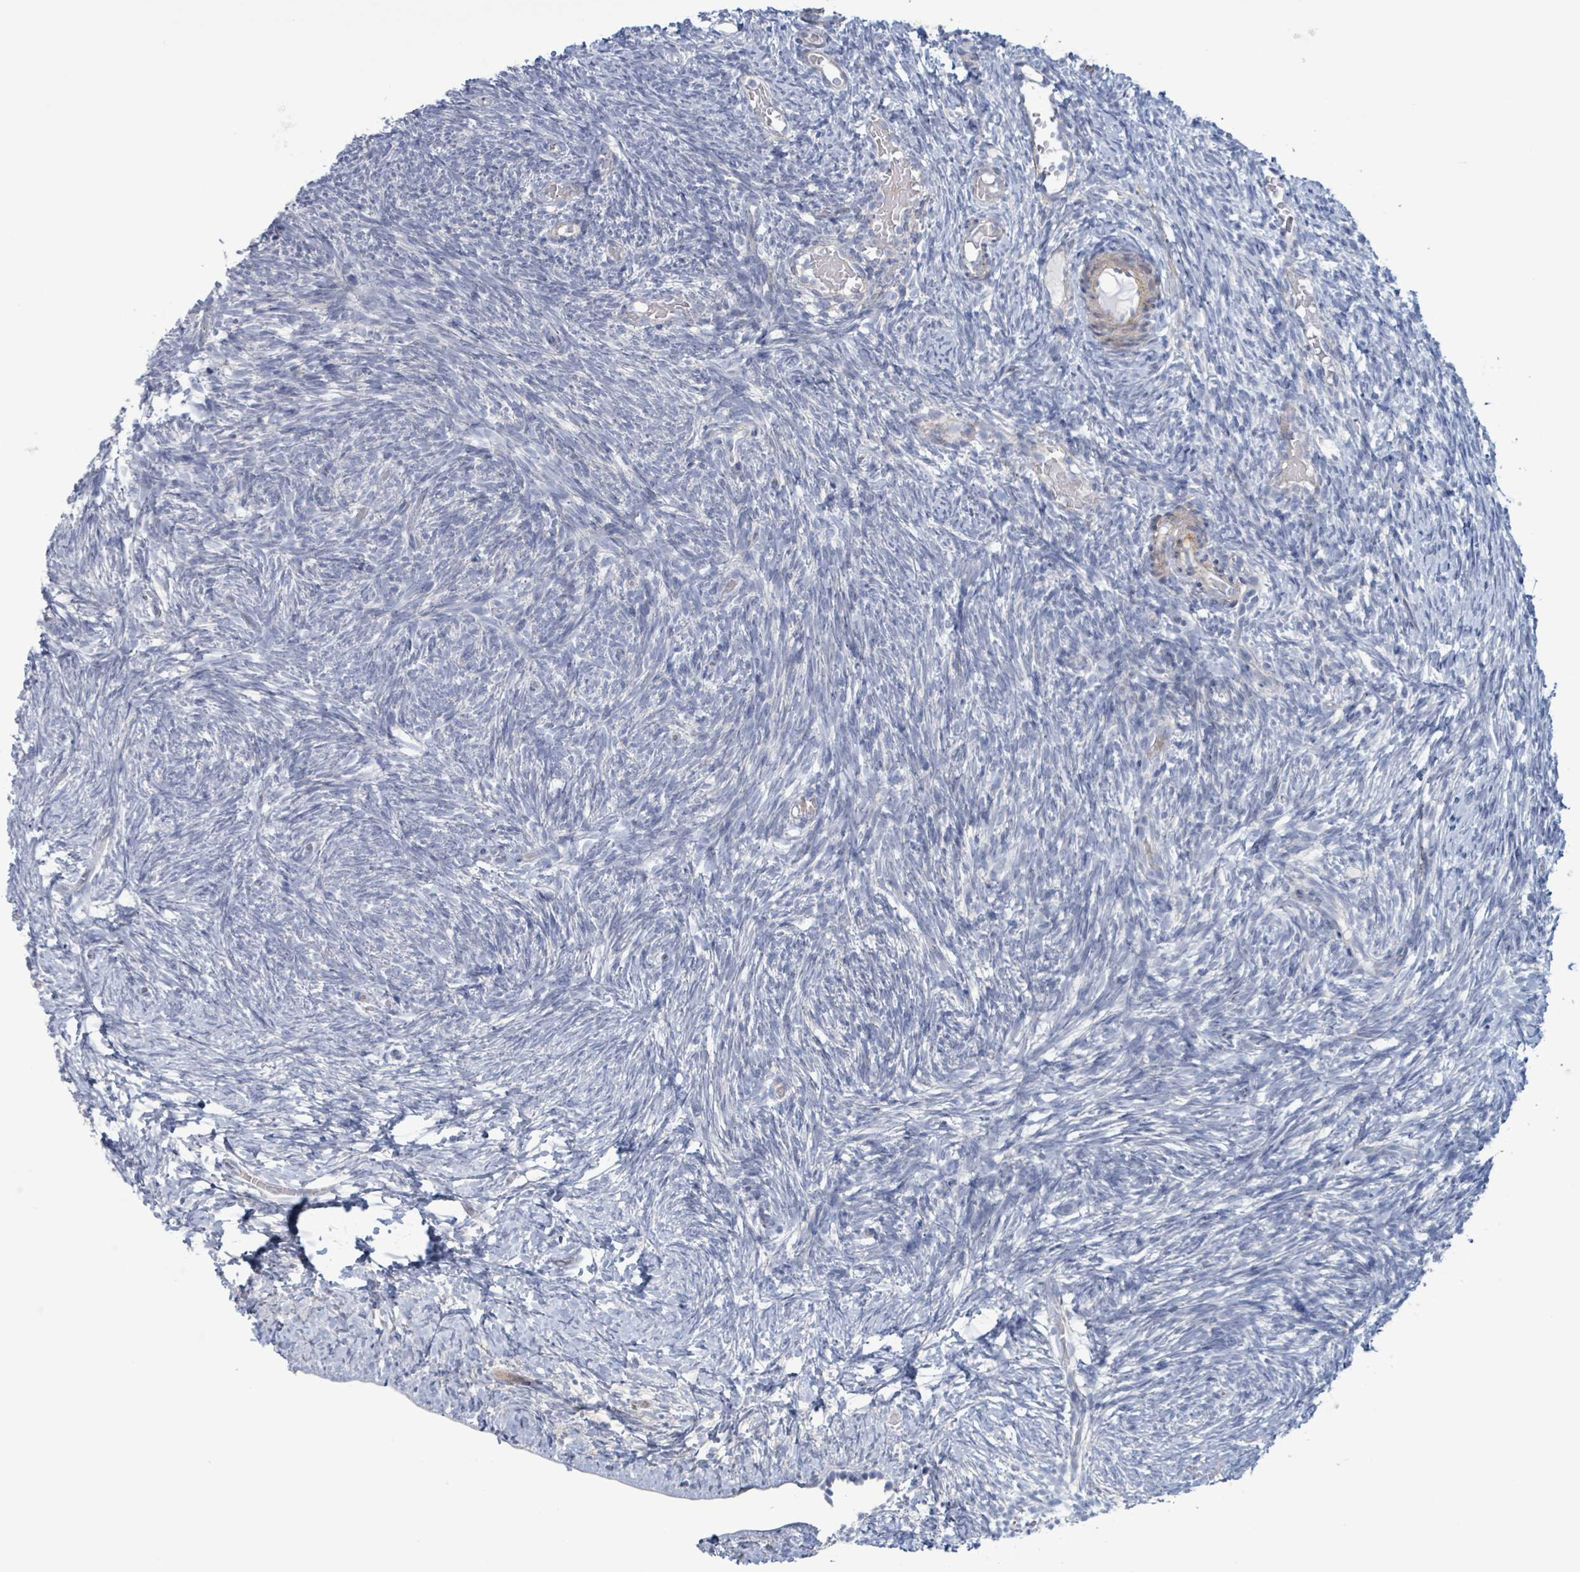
{"staining": {"intensity": "negative", "quantity": "none", "location": "none"}, "tissue": "ovary", "cell_type": "Follicle cells", "image_type": "normal", "snomed": [{"axis": "morphology", "description": "Normal tissue, NOS"}, {"axis": "topography", "description": "Ovary"}], "caption": "DAB immunohistochemical staining of unremarkable ovary exhibits no significant staining in follicle cells. (DAB immunohistochemistry with hematoxylin counter stain).", "gene": "PKLR", "patient": {"sex": "female", "age": 39}}